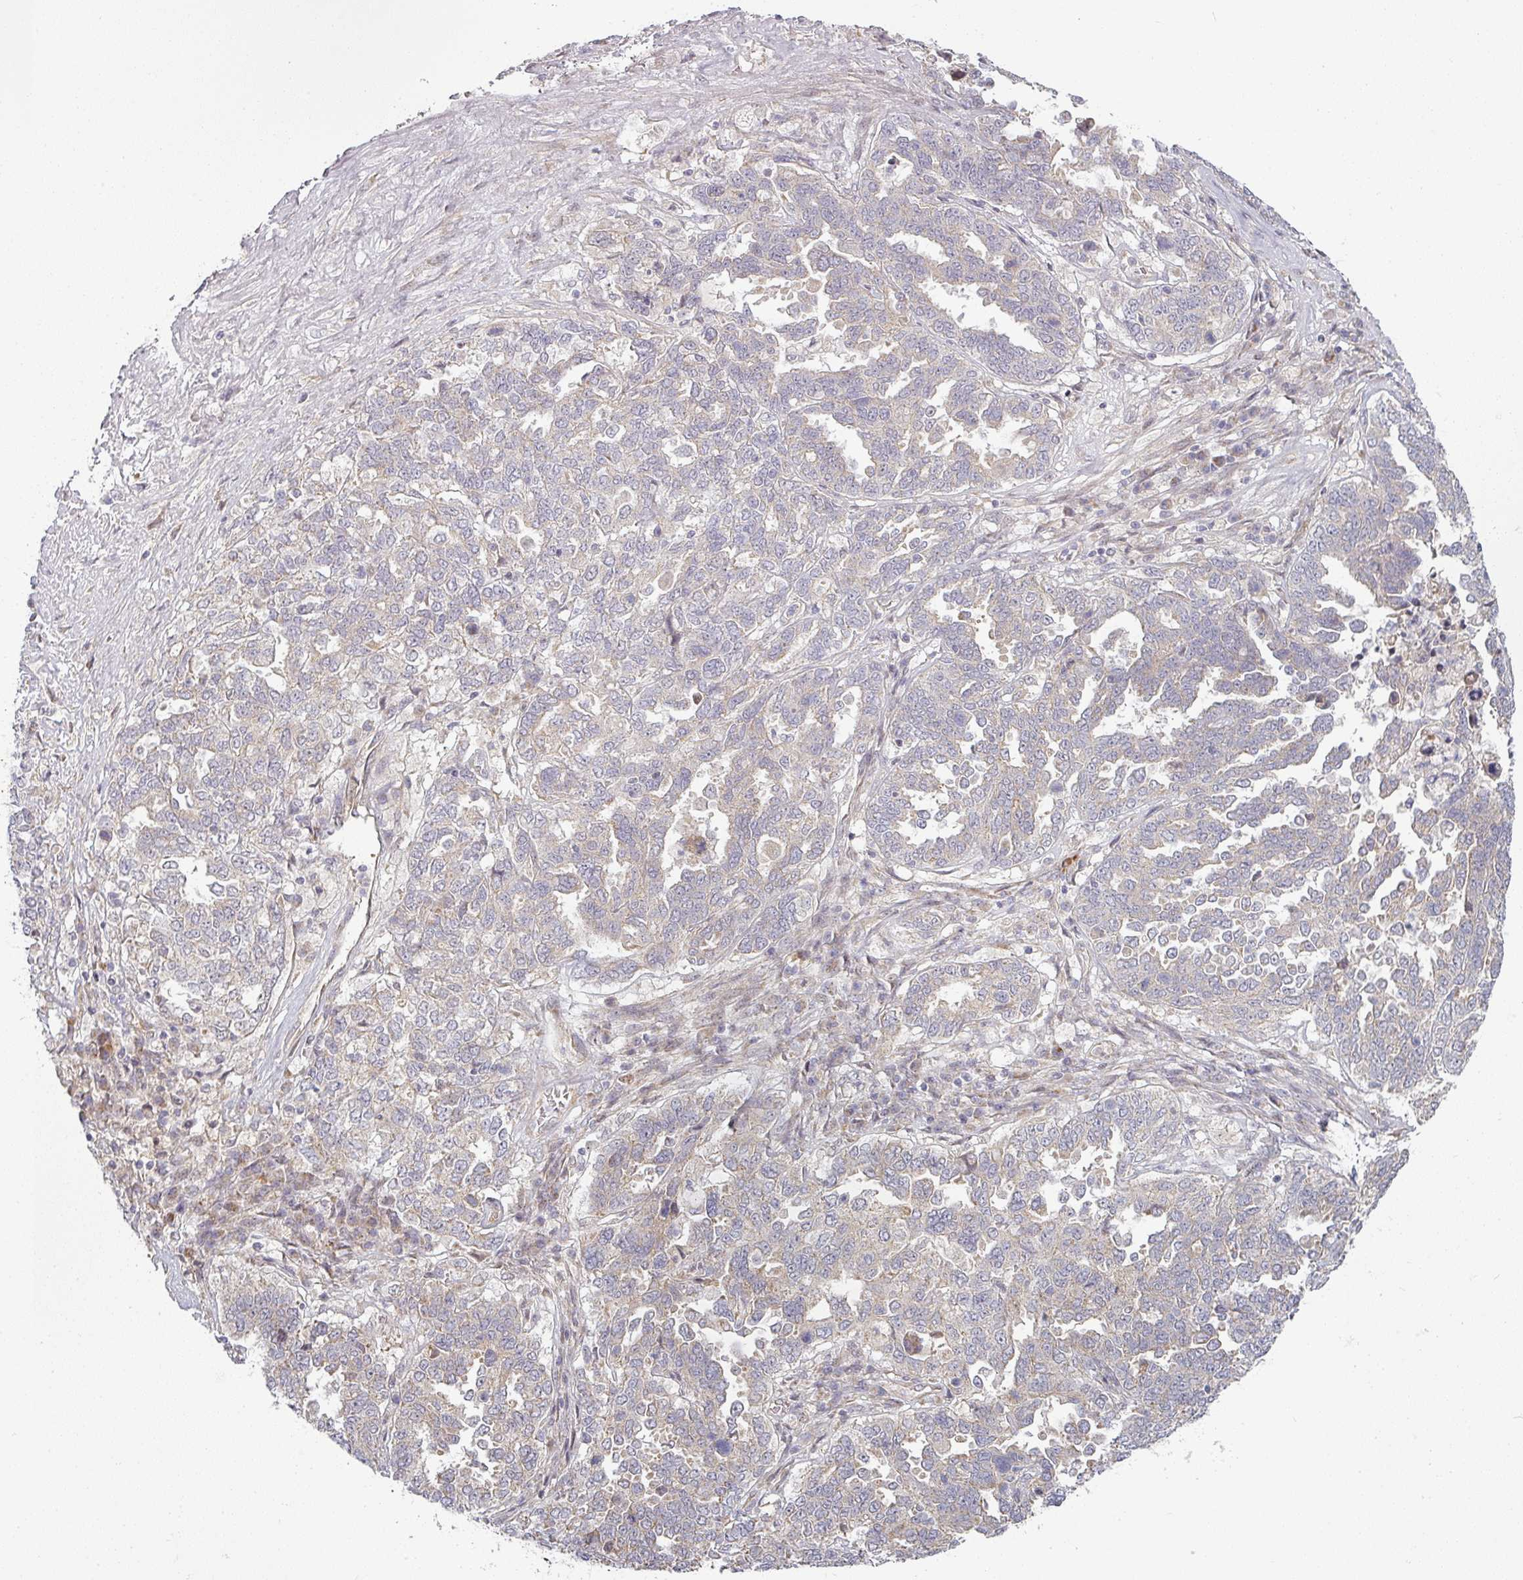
{"staining": {"intensity": "negative", "quantity": "none", "location": "none"}, "tissue": "ovarian cancer", "cell_type": "Tumor cells", "image_type": "cancer", "snomed": [{"axis": "morphology", "description": "Carcinoma, endometroid"}, {"axis": "topography", "description": "Ovary"}], "caption": "An immunohistochemistry (IHC) micrograph of endometroid carcinoma (ovarian) is shown. There is no staining in tumor cells of endometroid carcinoma (ovarian).", "gene": "PLEKHJ1", "patient": {"sex": "female", "age": 62}}